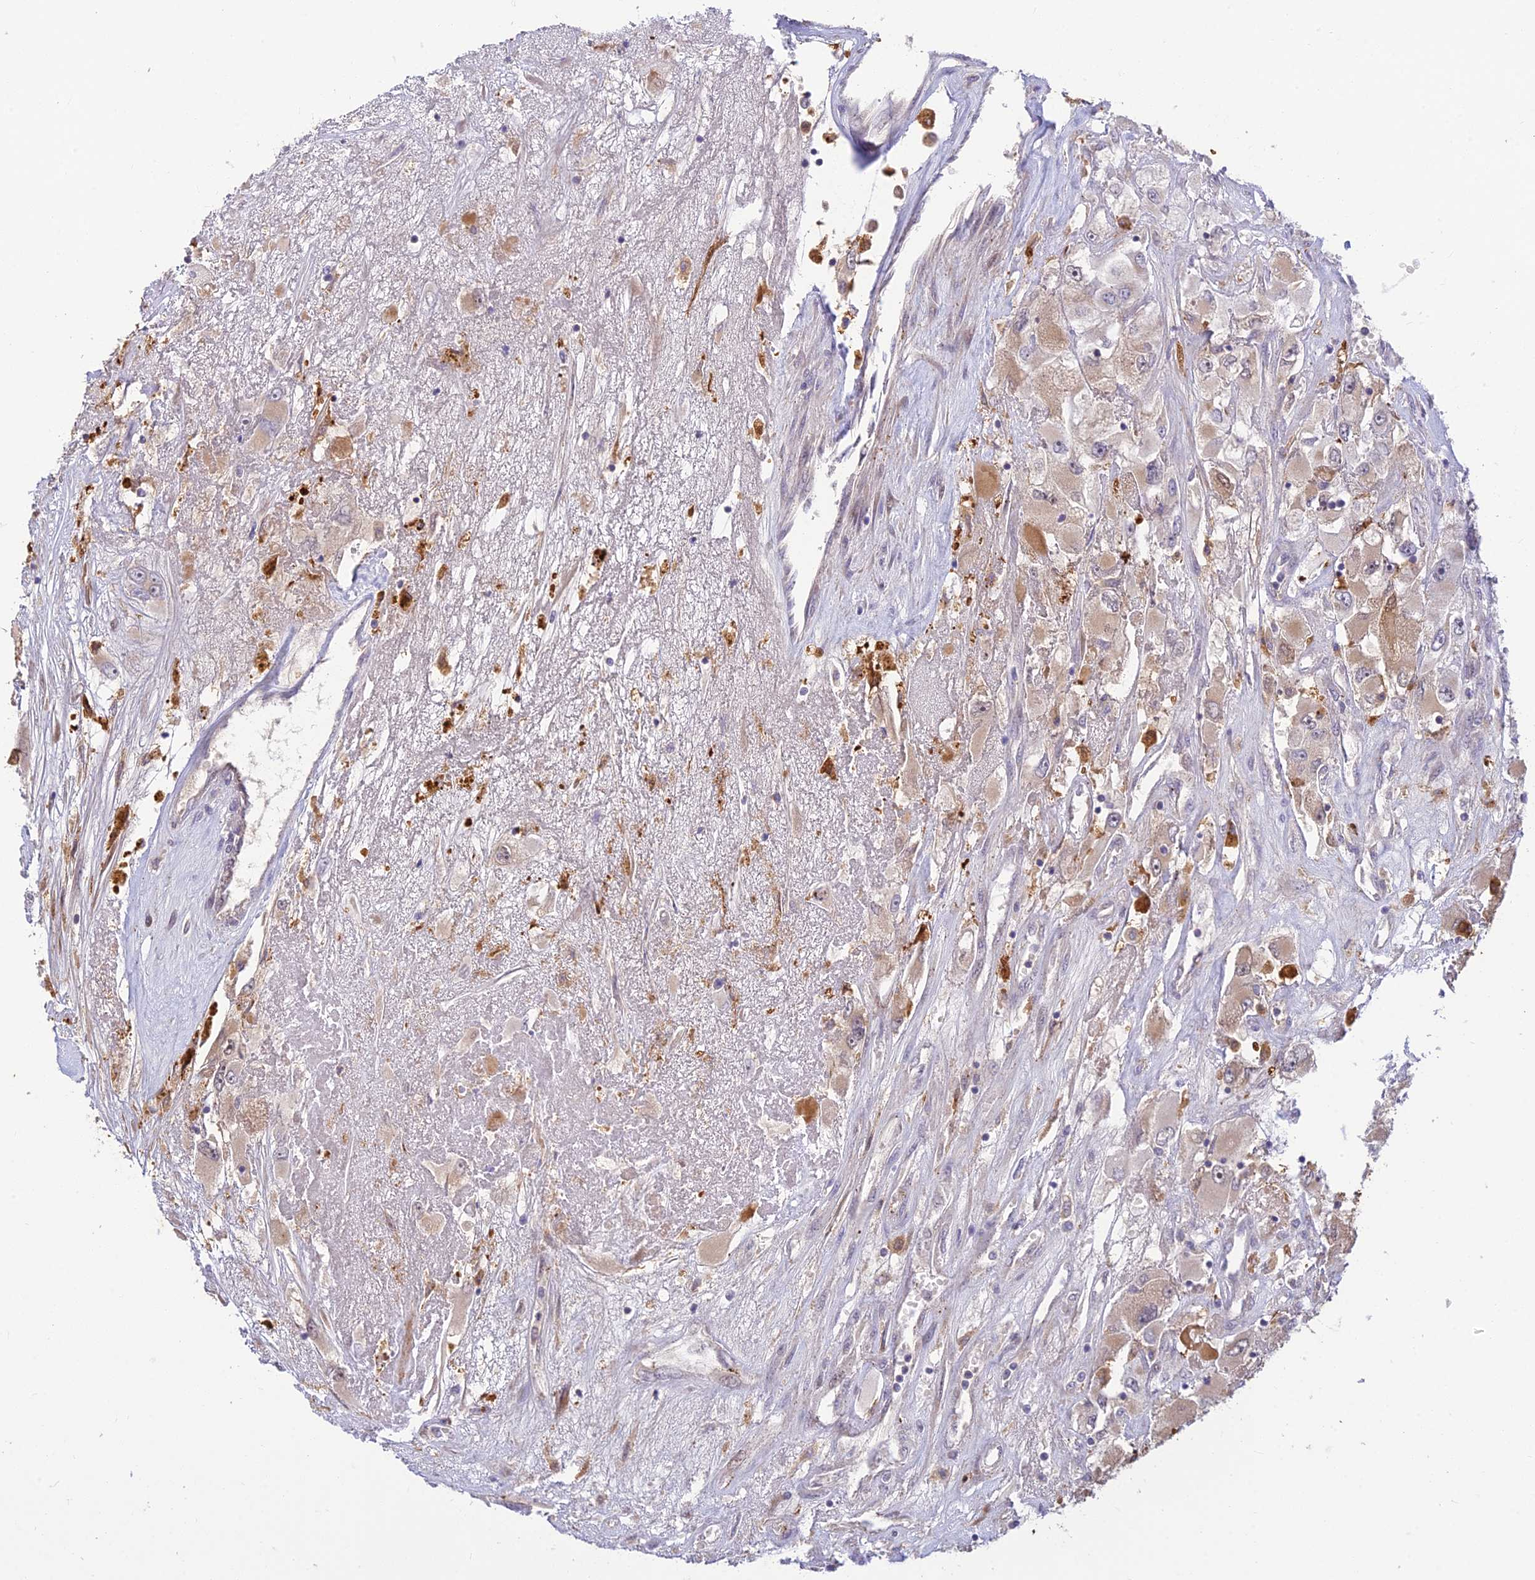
{"staining": {"intensity": "weak", "quantity": "<25%", "location": "cytoplasmic/membranous"}, "tissue": "renal cancer", "cell_type": "Tumor cells", "image_type": "cancer", "snomed": [{"axis": "morphology", "description": "Adenocarcinoma, NOS"}, {"axis": "topography", "description": "Kidney"}], "caption": "There is no significant positivity in tumor cells of renal cancer. (DAB (3,3'-diaminobenzidine) immunohistochemistry (IHC) with hematoxylin counter stain).", "gene": "ASPDH", "patient": {"sex": "female", "age": 52}}